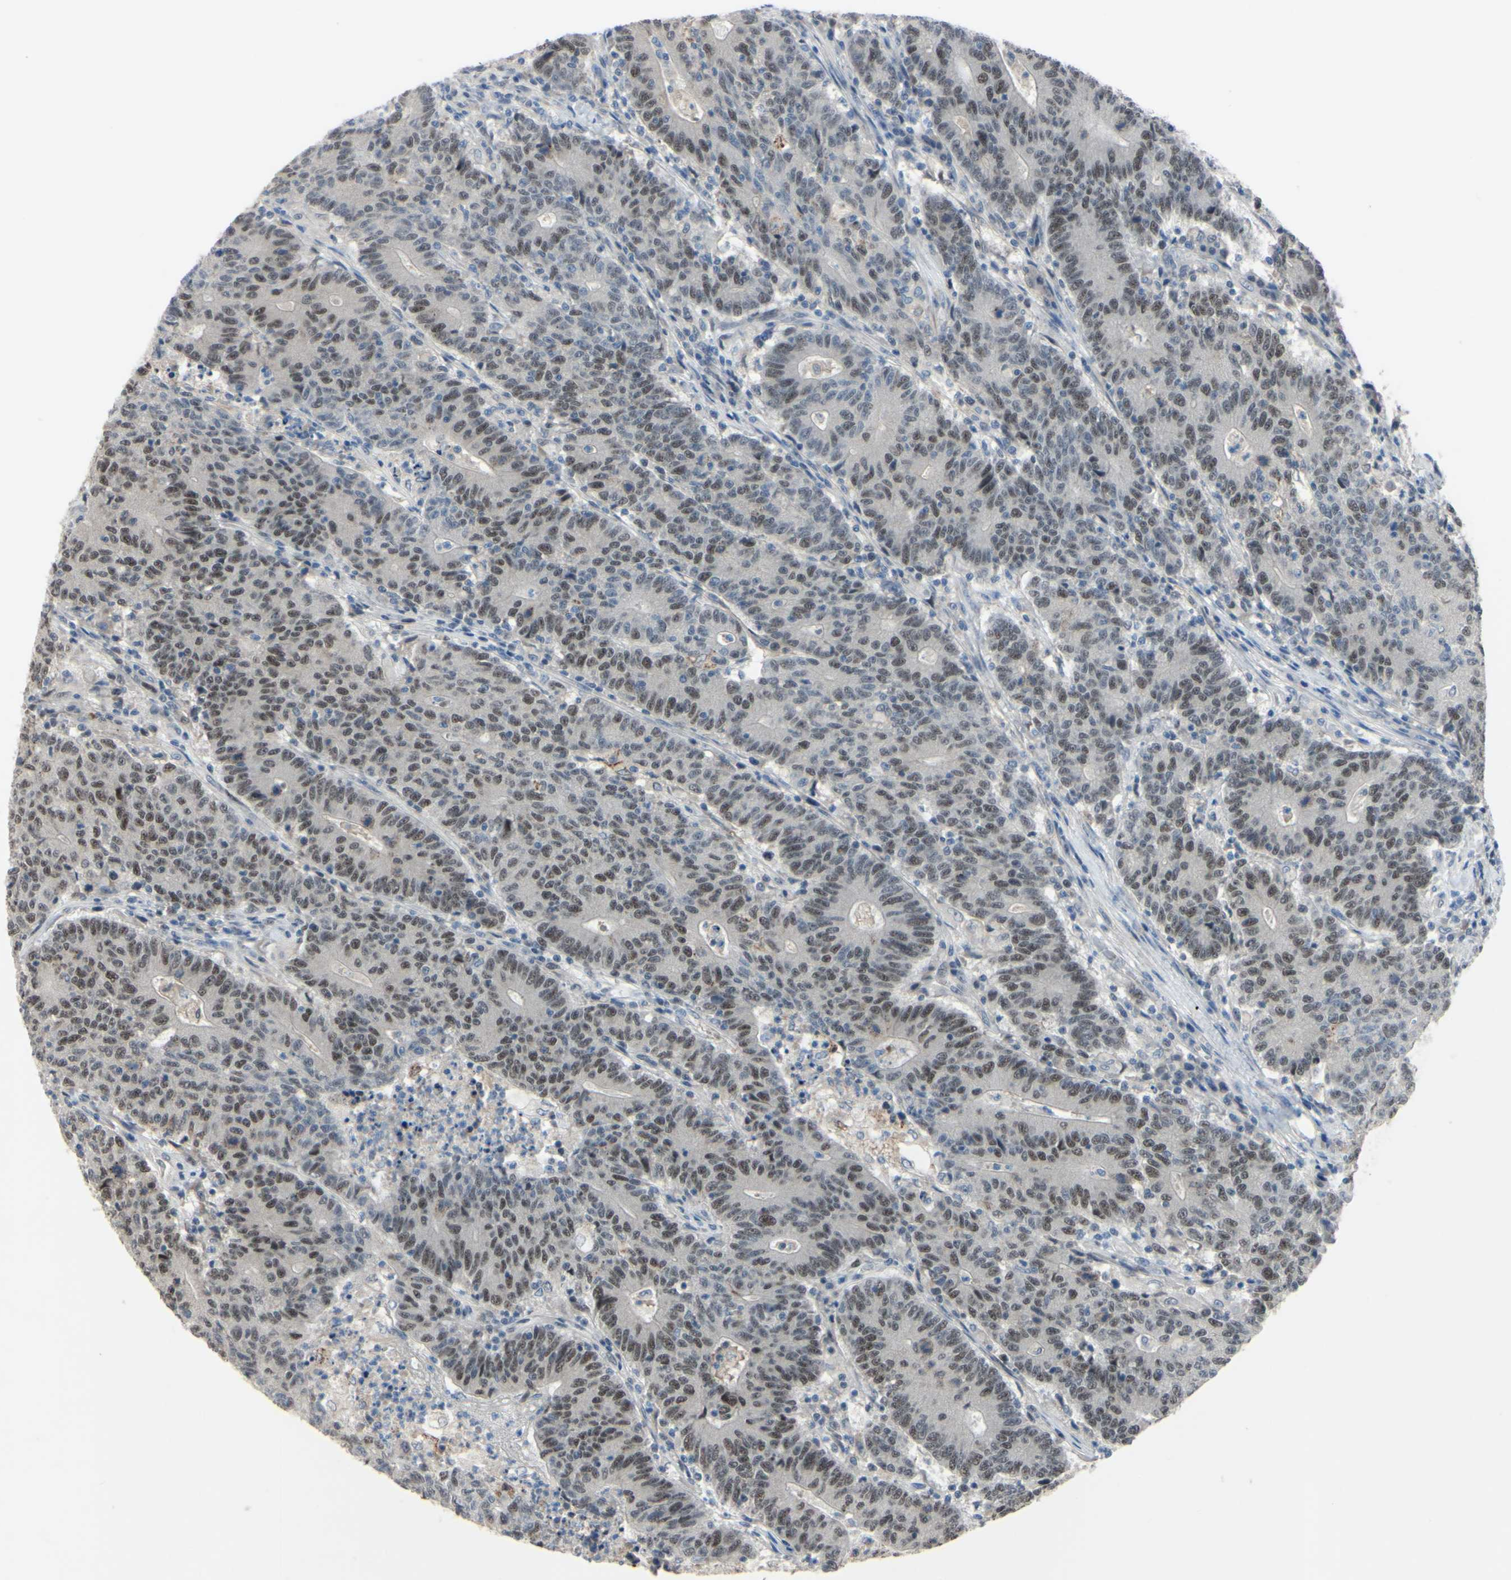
{"staining": {"intensity": "moderate", "quantity": "25%-75%", "location": "nuclear"}, "tissue": "colorectal cancer", "cell_type": "Tumor cells", "image_type": "cancer", "snomed": [{"axis": "morphology", "description": "Normal tissue, NOS"}, {"axis": "morphology", "description": "Adenocarcinoma, NOS"}, {"axis": "topography", "description": "Colon"}], "caption": "Tumor cells reveal medium levels of moderate nuclear staining in about 25%-75% of cells in human colorectal cancer.", "gene": "LHX9", "patient": {"sex": "female", "age": 75}}